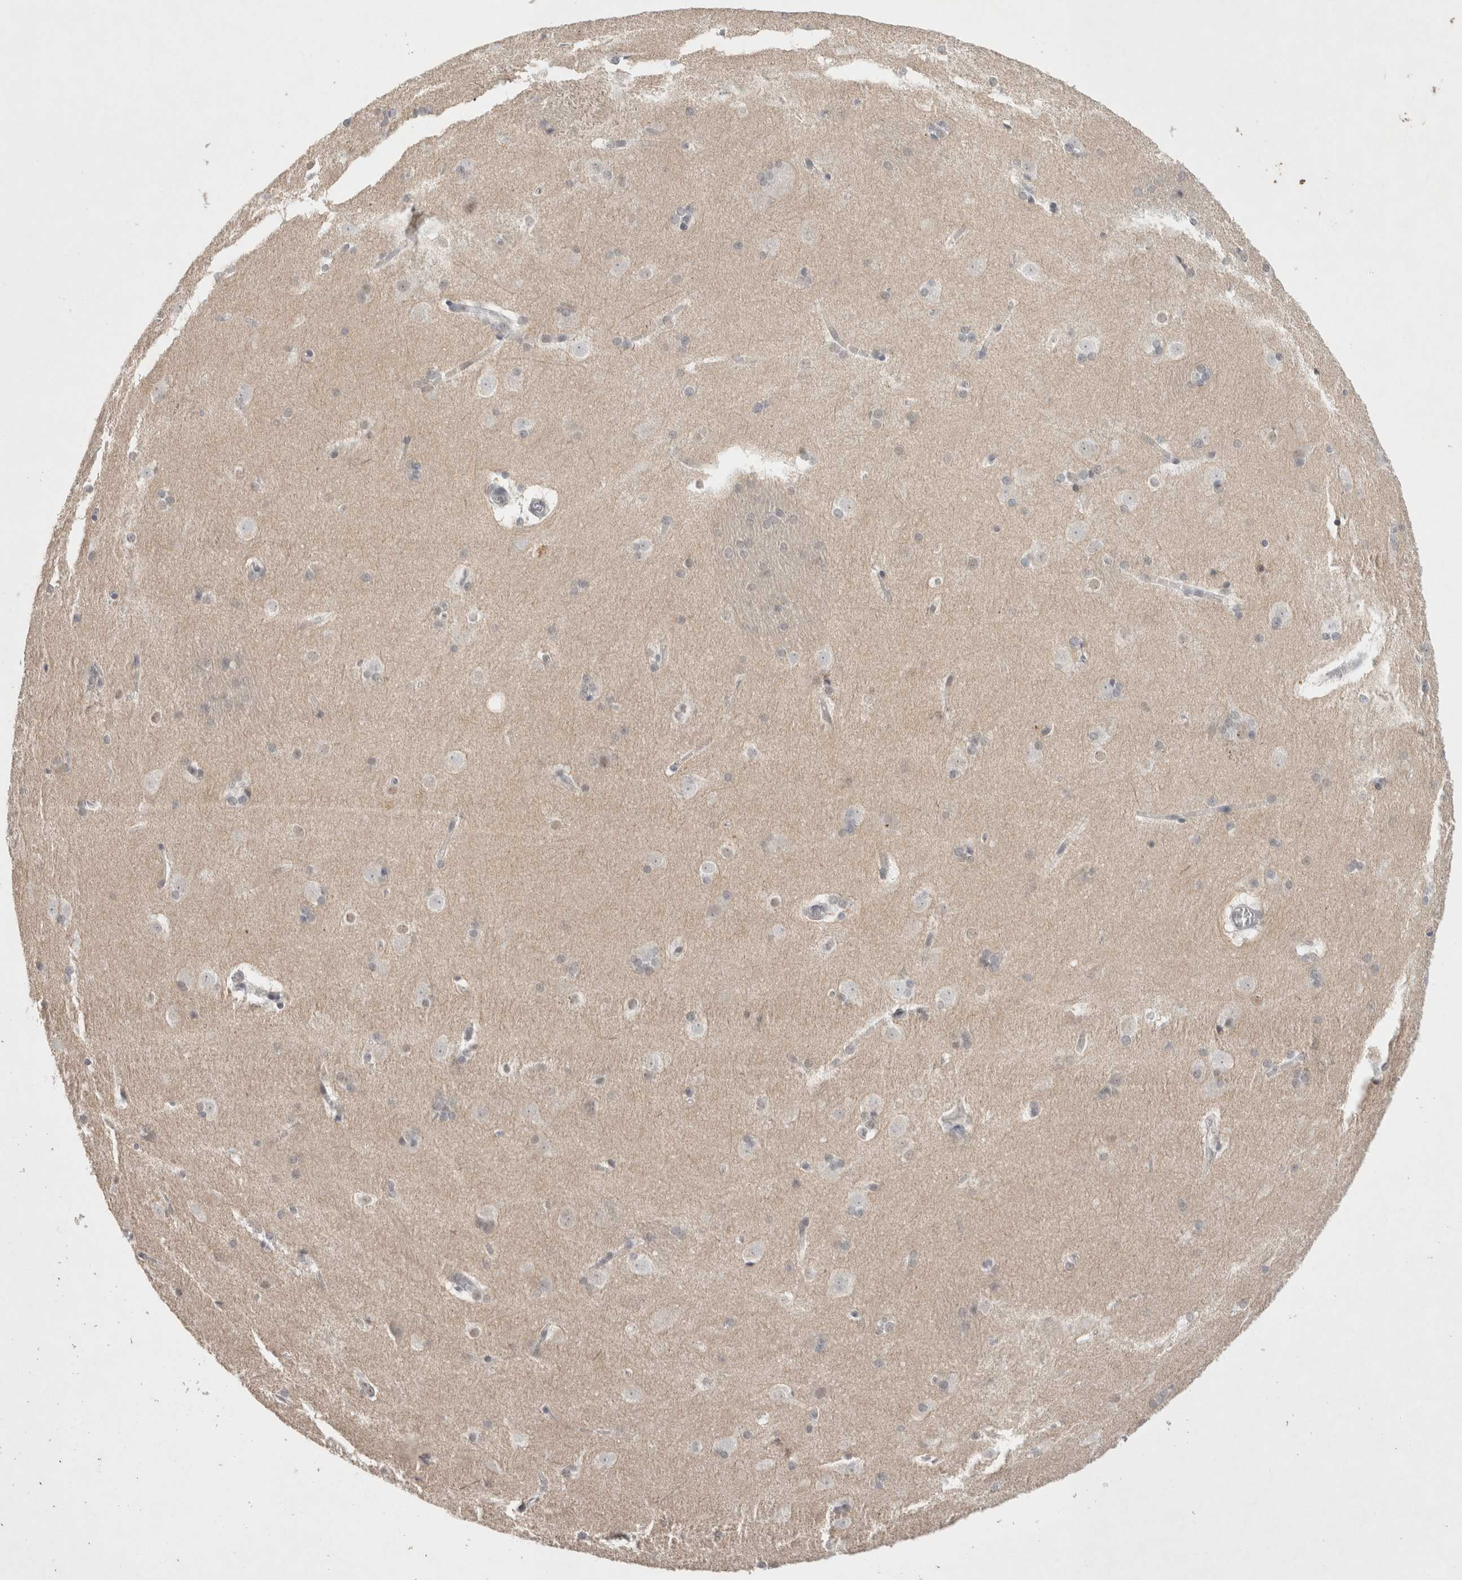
{"staining": {"intensity": "negative", "quantity": "none", "location": "none"}, "tissue": "caudate", "cell_type": "Glial cells", "image_type": "normal", "snomed": [{"axis": "morphology", "description": "Normal tissue, NOS"}, {"axis": "topography", "description": "Lateral ventricle wall"}], "caption": "Immunohistochemistry (IHC) histopathology image of benign human caudate stained for a protein (brown), which demonstrates no expression in glial cells.", "gene": "RECQL4", "patient": {"sex": "female", "age": 19}}